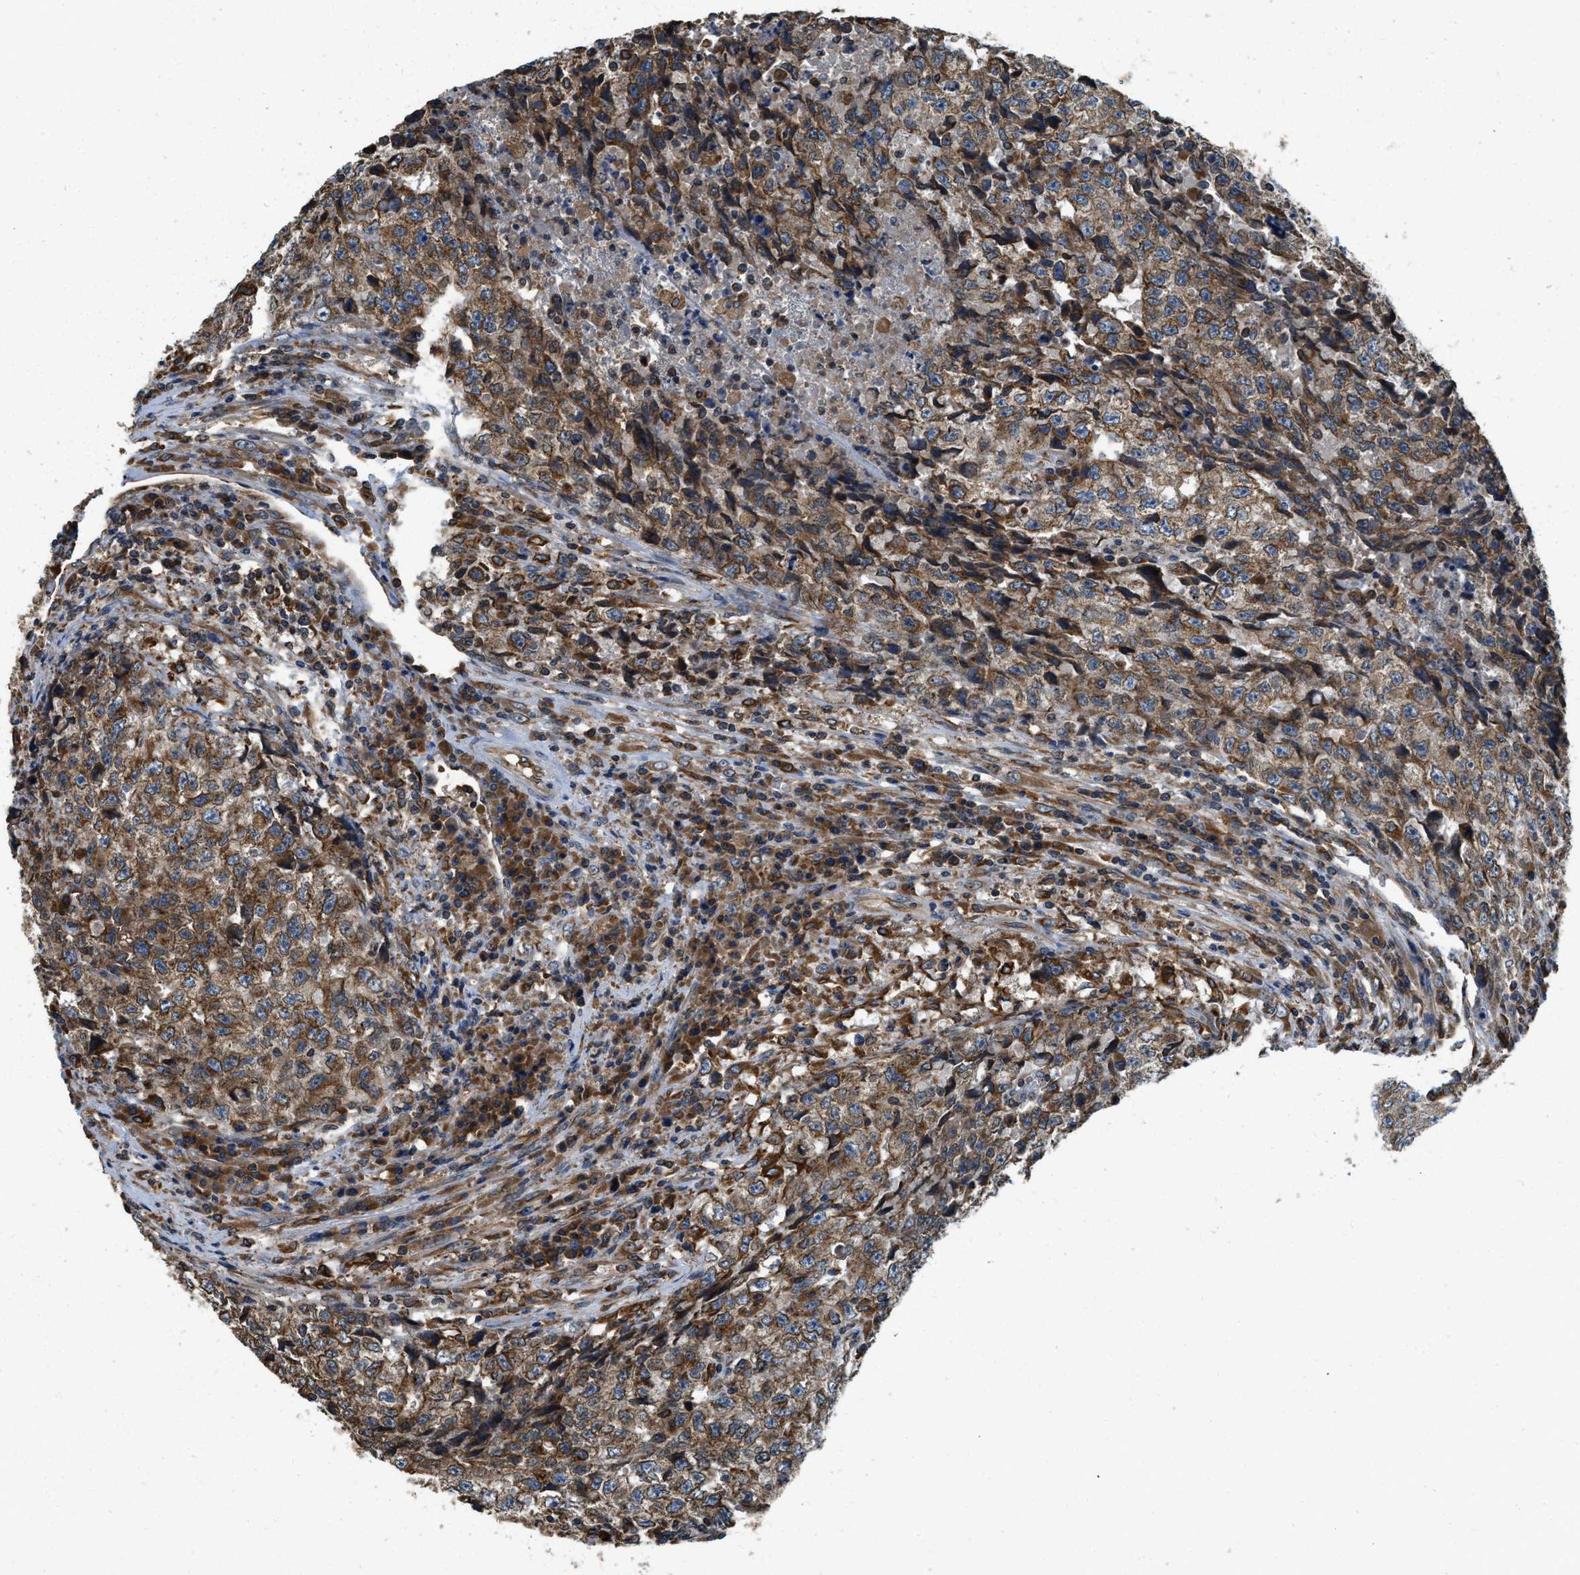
{"staining": {"intensity": "moderate", "quantity": ">75%", "location": "cytoplasmic/membranous"}, "tissue": "testis cancer", "cell_type": "Tumor cells", "image_type": "cancer", "snomed": [{"axis": "morphology", "description": "Necrosis, NOS"}, {"axis": "morphology", "description": "Carcinoma, Embryonal, NOS"}, {"axis": "topography", "description": "Testis"}], "caption": "Protein expression analysis of testis cancer exhibits moderate cytoplasmic/membranous expression in approximately >75% of tumor cells. (brown staining indicates protein expression, while blue staining denotes nuclei).", "gene": "BCAP31", "patient": {"sex": "male", "age": 19}}